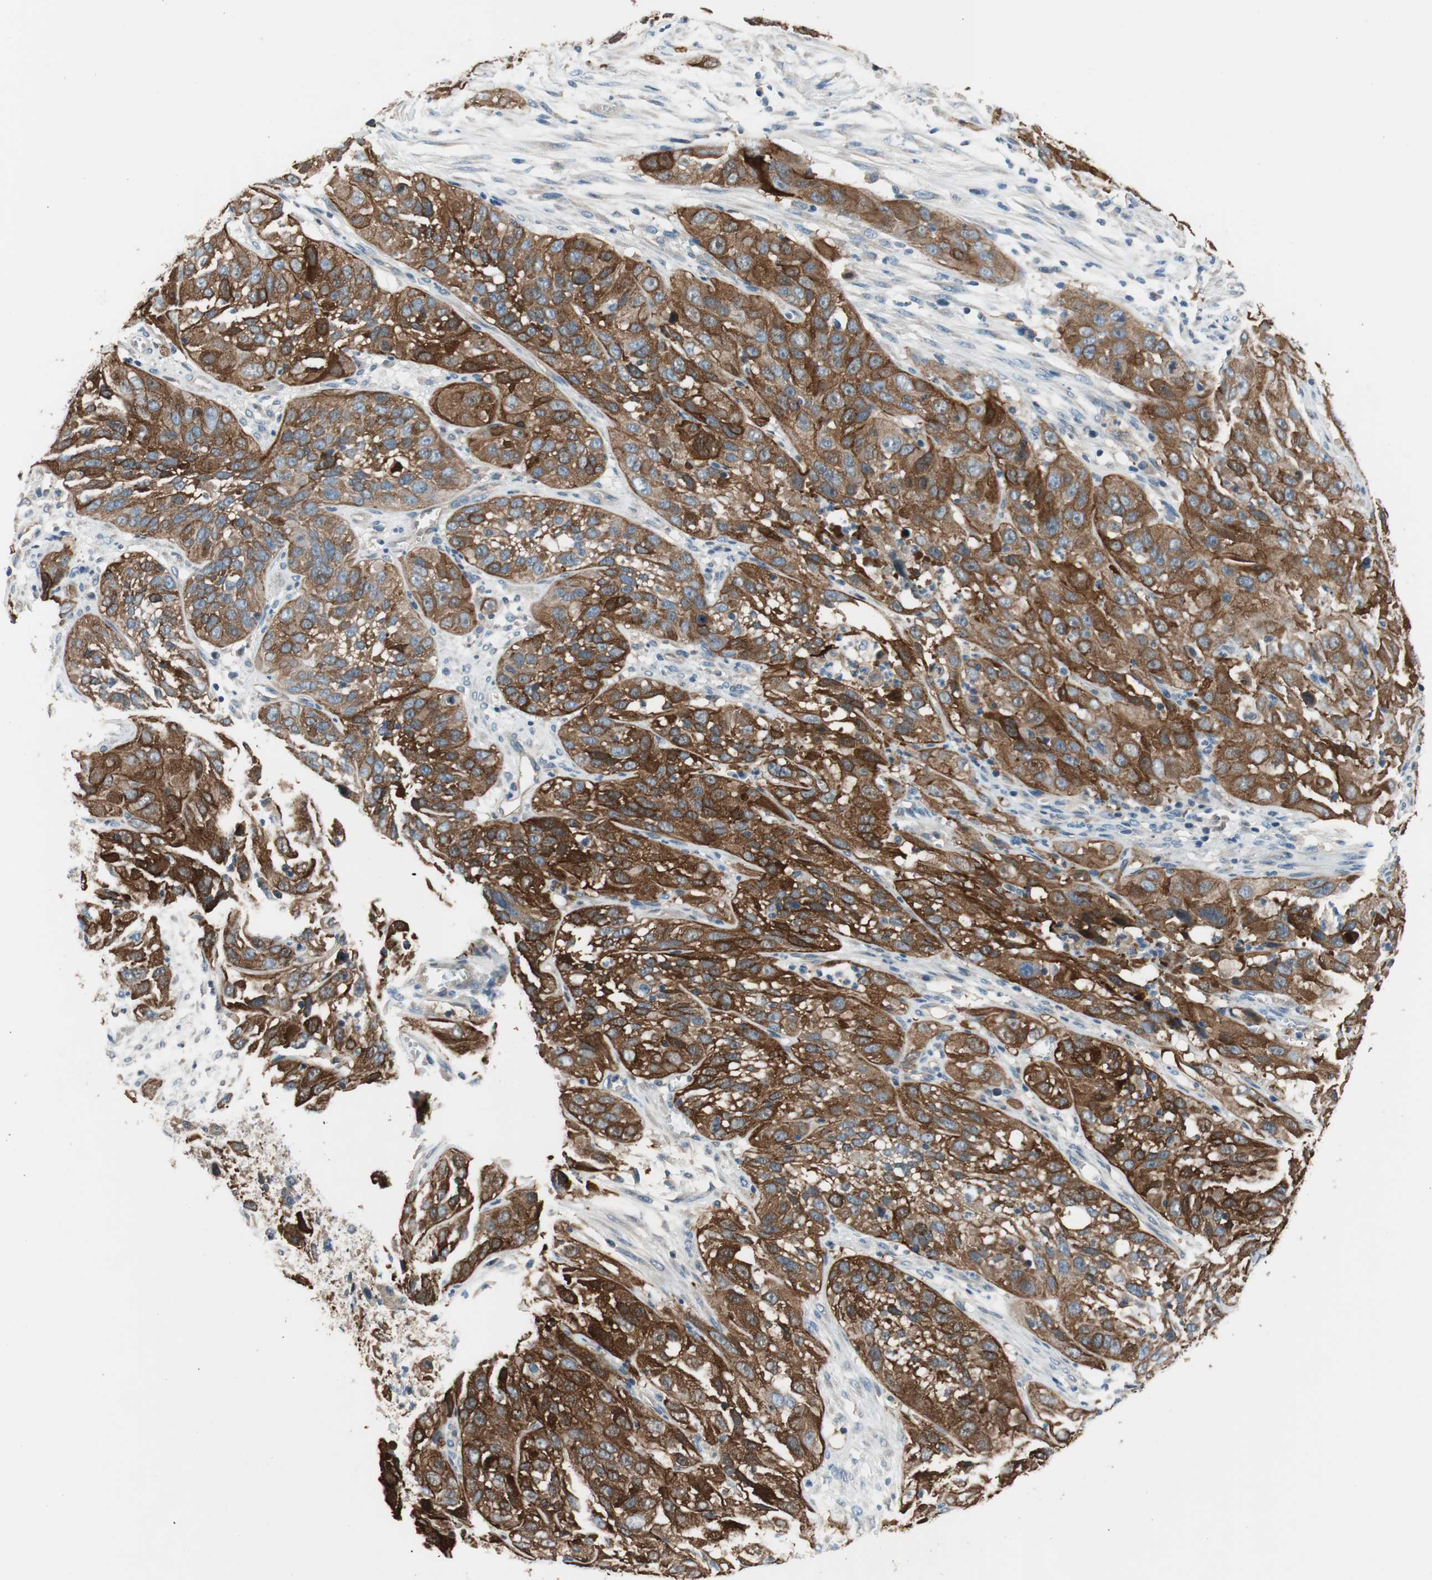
{"staining": {"intensity": "strong", "quantity": ">75%", "location": "cytoplasmic/membranous"}, "tissue": "cervical cancer", "cell_type": "Tumor cells", "image_type": "cancer", "snomed": [{"axis": "morphology", "description": "Squamous cell carcinoma, NOS"}, {"axis": "topography", "description": "Cervix"}], "caption": "Cervical cancer (squamous cell carcinoma) tissue demonstrates strong cytoplasmic/membranous expression in approximately >75% of tumor cells", "gene": "CALML3", "patient": {"sex": "female", "age": 32}}